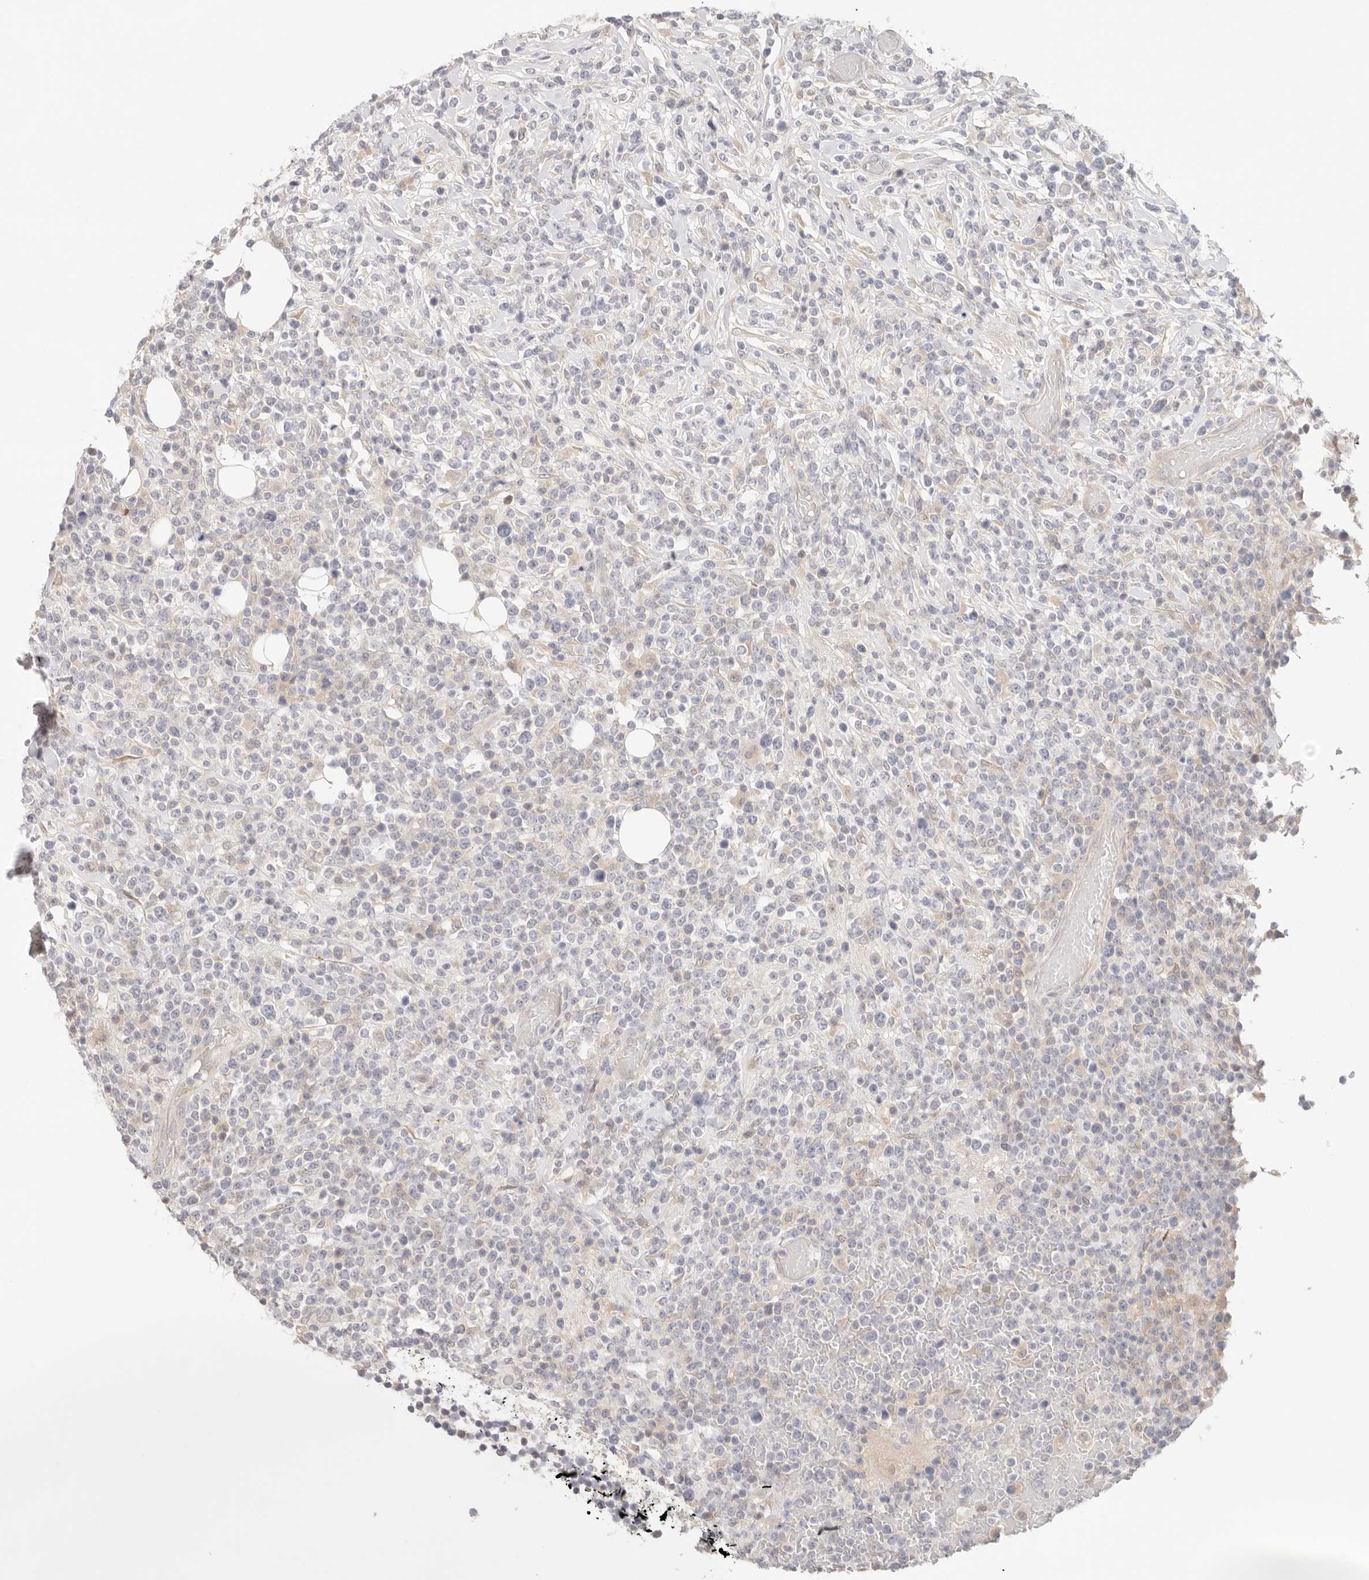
{"staining": {"intensity": "negative", "quantity": "none", "location": "none"}, "tissue": "lymphoma", "cell_type": "Tumor cells", "image_type": "cancer", "snomed": [{"axis": "morphology", "description": "Malignant lymphoma, non-Hodgkin's type, High grade"}, {"axis": "topography", "description": "Colon"}], "caption": "Tumor cells are negative for protein expression in human lymphoma.", "gene": "SPHK1", "patient": {"sex": "female", "age": 53}}